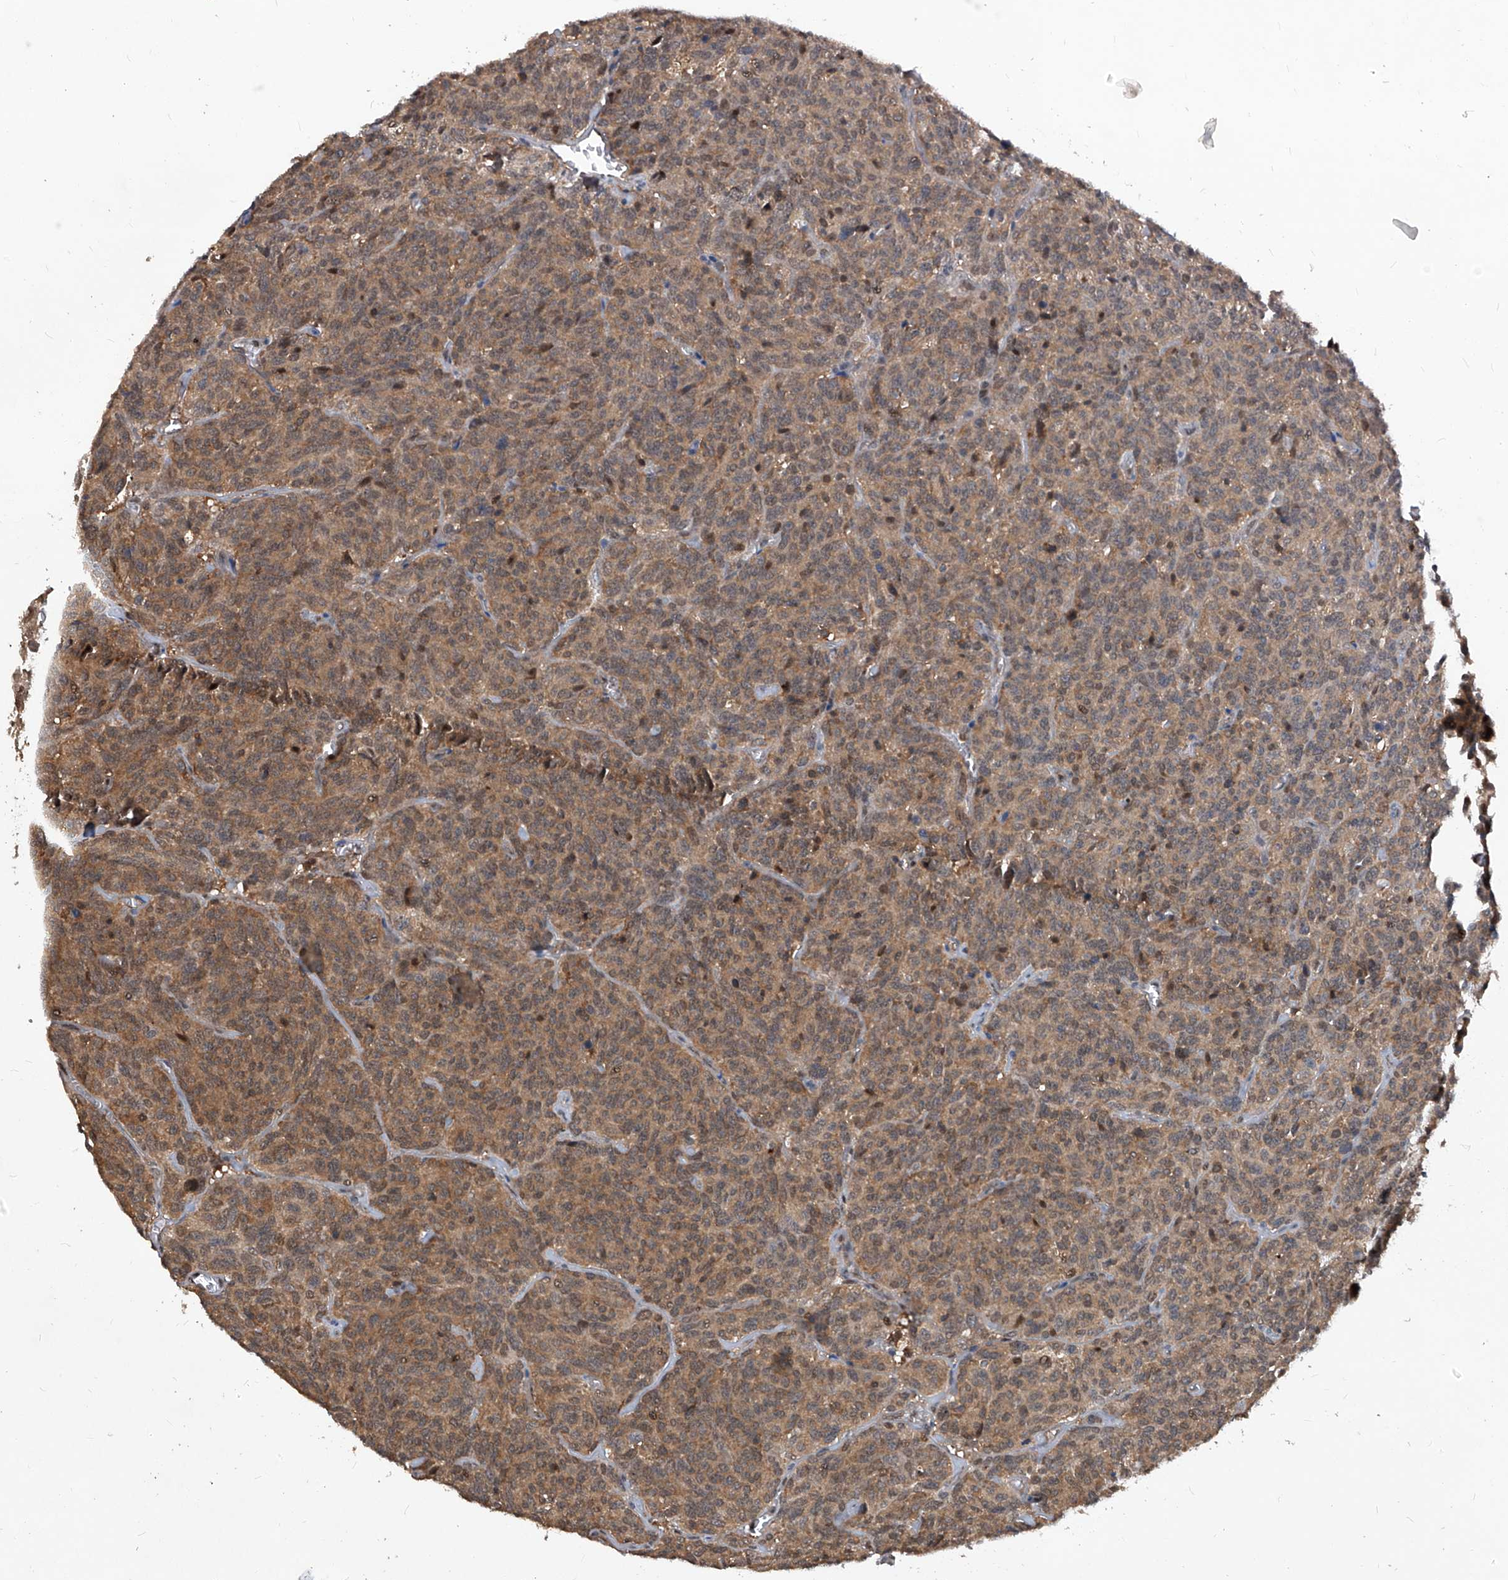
{"staining": {"intensity": "moderate", "quantity": ">75%", "location": "cytoplasmic/membranous"}, "tissue": "carcinoid", "cell_type": "Tumor cells", "image_type": "cancer", "snomed": [{"axis": "morphology", "description": "Carcinoid, malignant, NOS"}, {"axis": "topography", "description": "Lung"}], "caption": "The micrograph displays immunohistochemical staining of carcinoid. There is moderate cytoplasmic/membranous staining is identified in approximately >75% of tumor cells.", "gene": "PSMB1", "patient": {"sex": "female", "age": 46}}